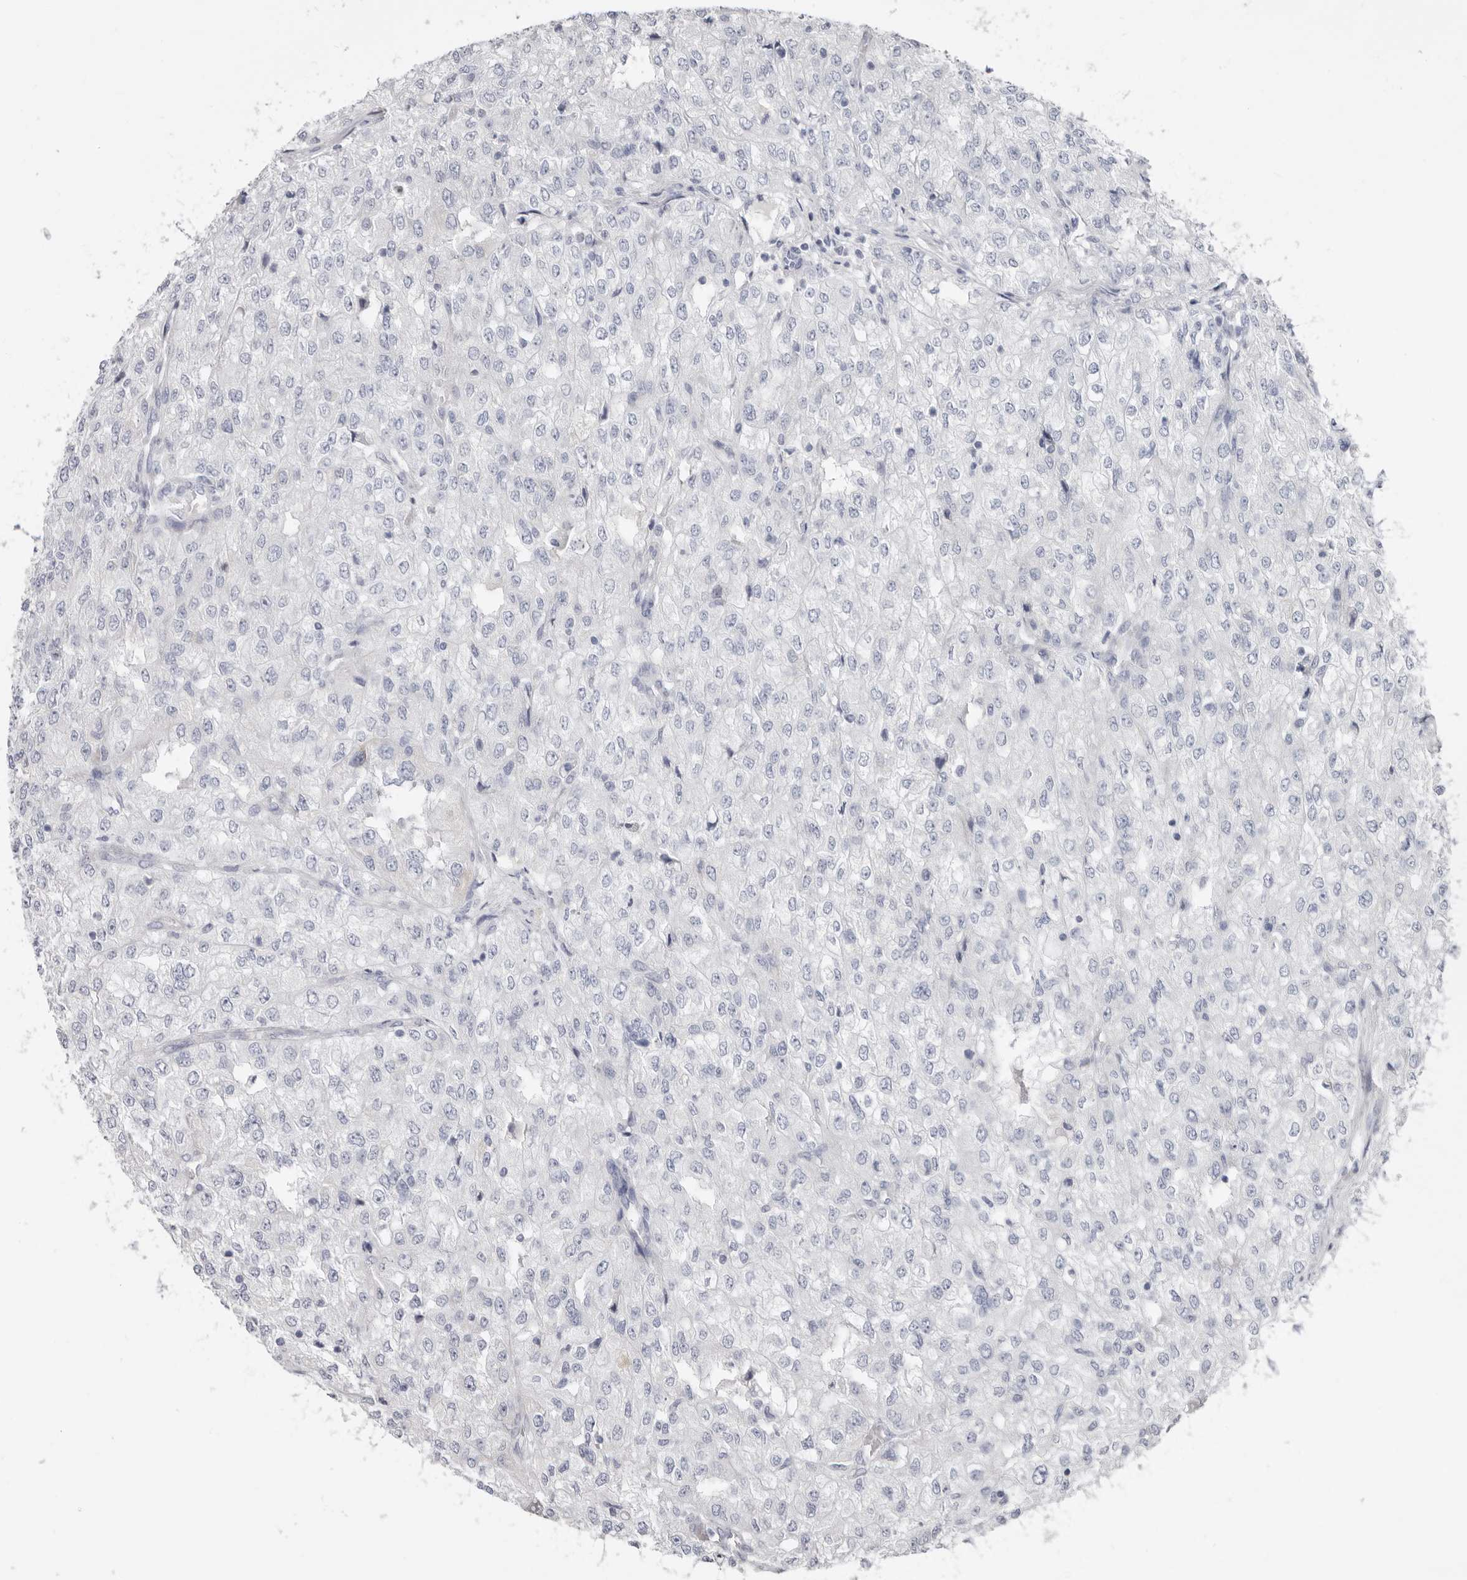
{"staining": {"intensity": "negative", "quantity": "none", "location": "none"}, "tissue": "renal cancer", "cell_type": "Tumor cells", "image_type": "cancer", "snomed": [{"axis": "morphology", "description": "Adenocarcinoma, NOS"}, {"axis": "topography", "description": "Kidney"}], "caption": "Renal cancer was stained to show a protein in brown. There is no significant expression in tumor cells.", "gene": "RSPO2", "patient": {"sex": "female", "age": 54}}